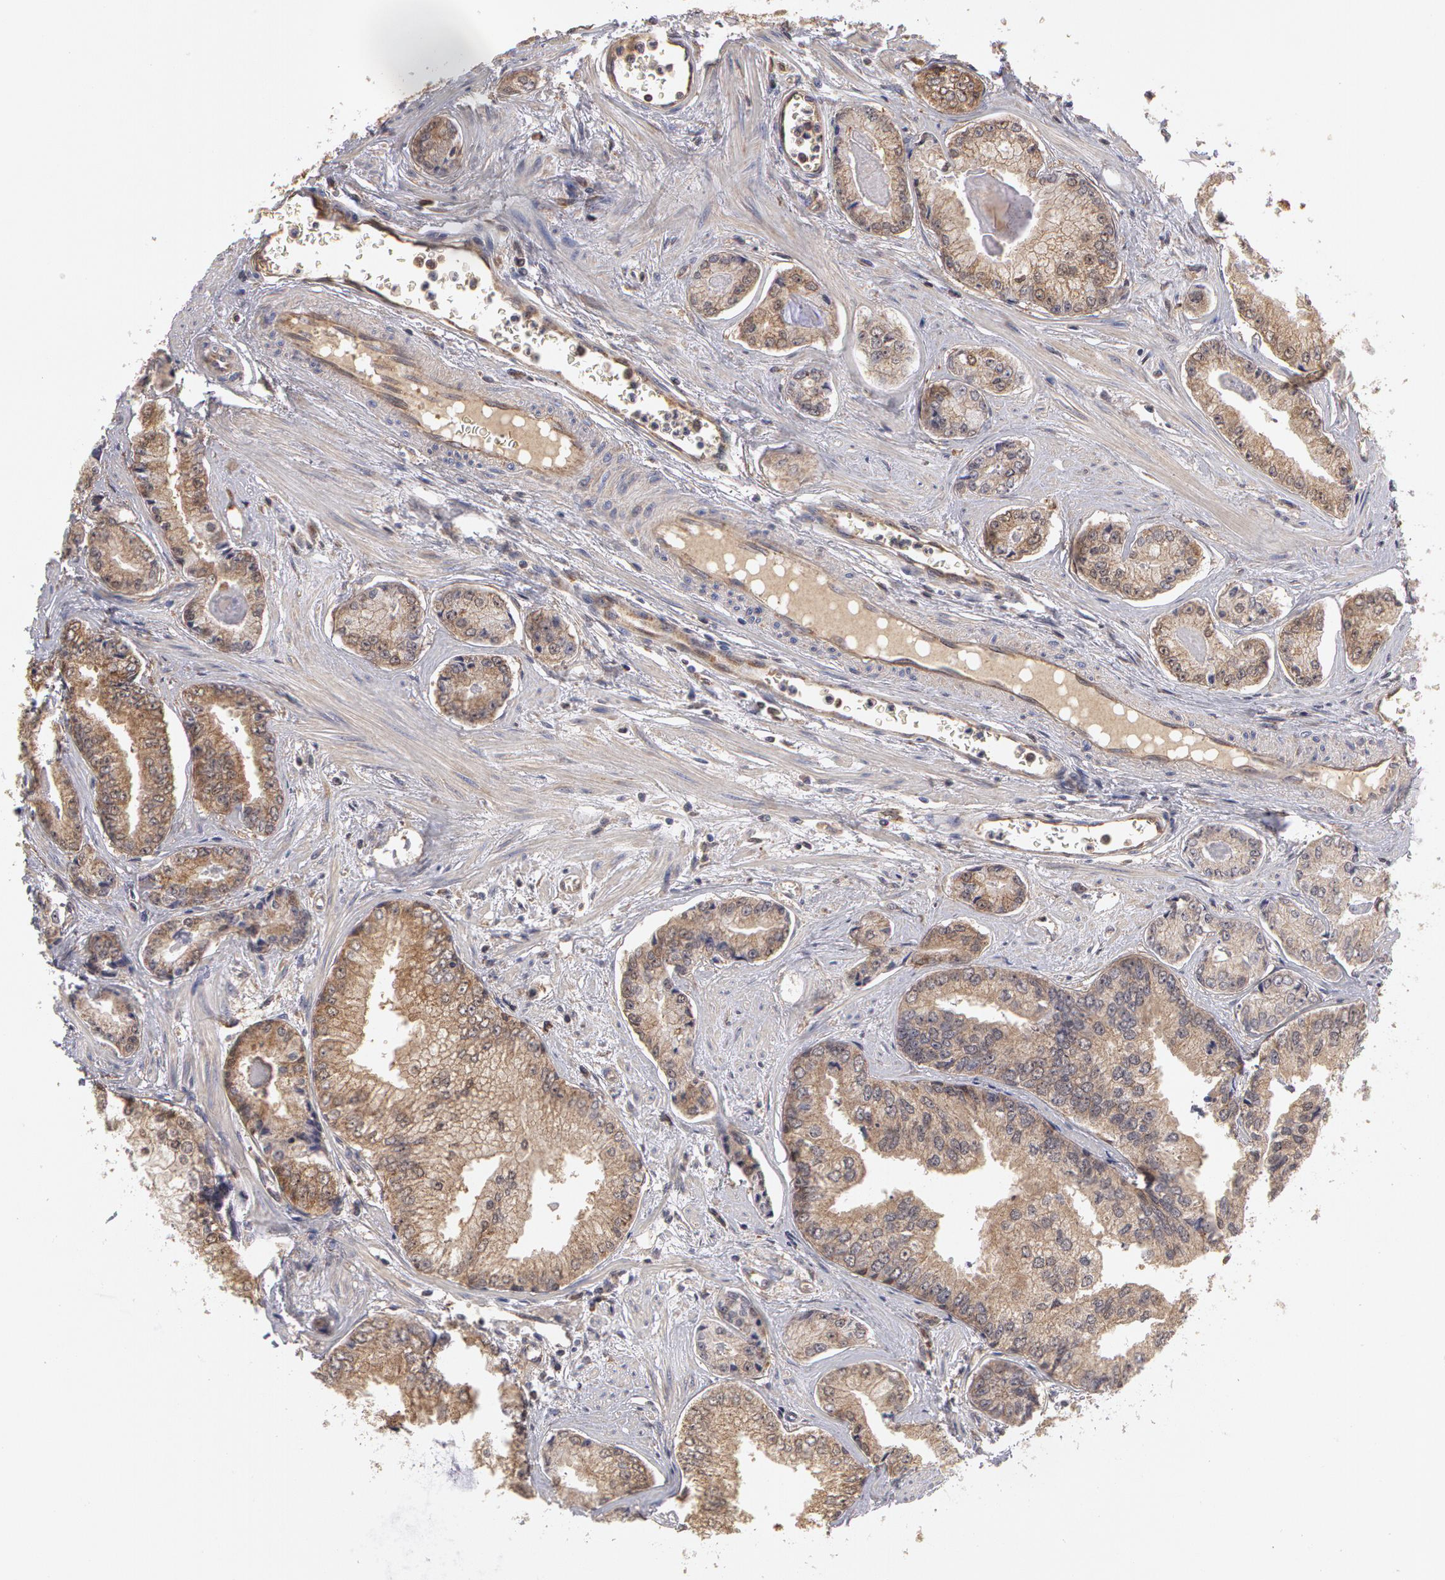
{"staining": {"intensity": "moderate", "quantity": ">75%", "location": "cytoplasmic/membranous"}, "tissue": "prostate cancer", "cell_type": "Tumor cells", "image_type": "cancer", "snomed": [{"axis": "morphology", "description": "Adenocarcinoma, High grade"}, {"axis": "topography", "description": "Prostate"}], "caption": "This micrograph demonstrates immunohistochemistry (IHC) staining of human prostate cancer, with medium moderate cytoplasmic/membranous staining in about >75% of tumor cells.", "gene": "MPST", "patient": {"sex": "male", "age": 56}}